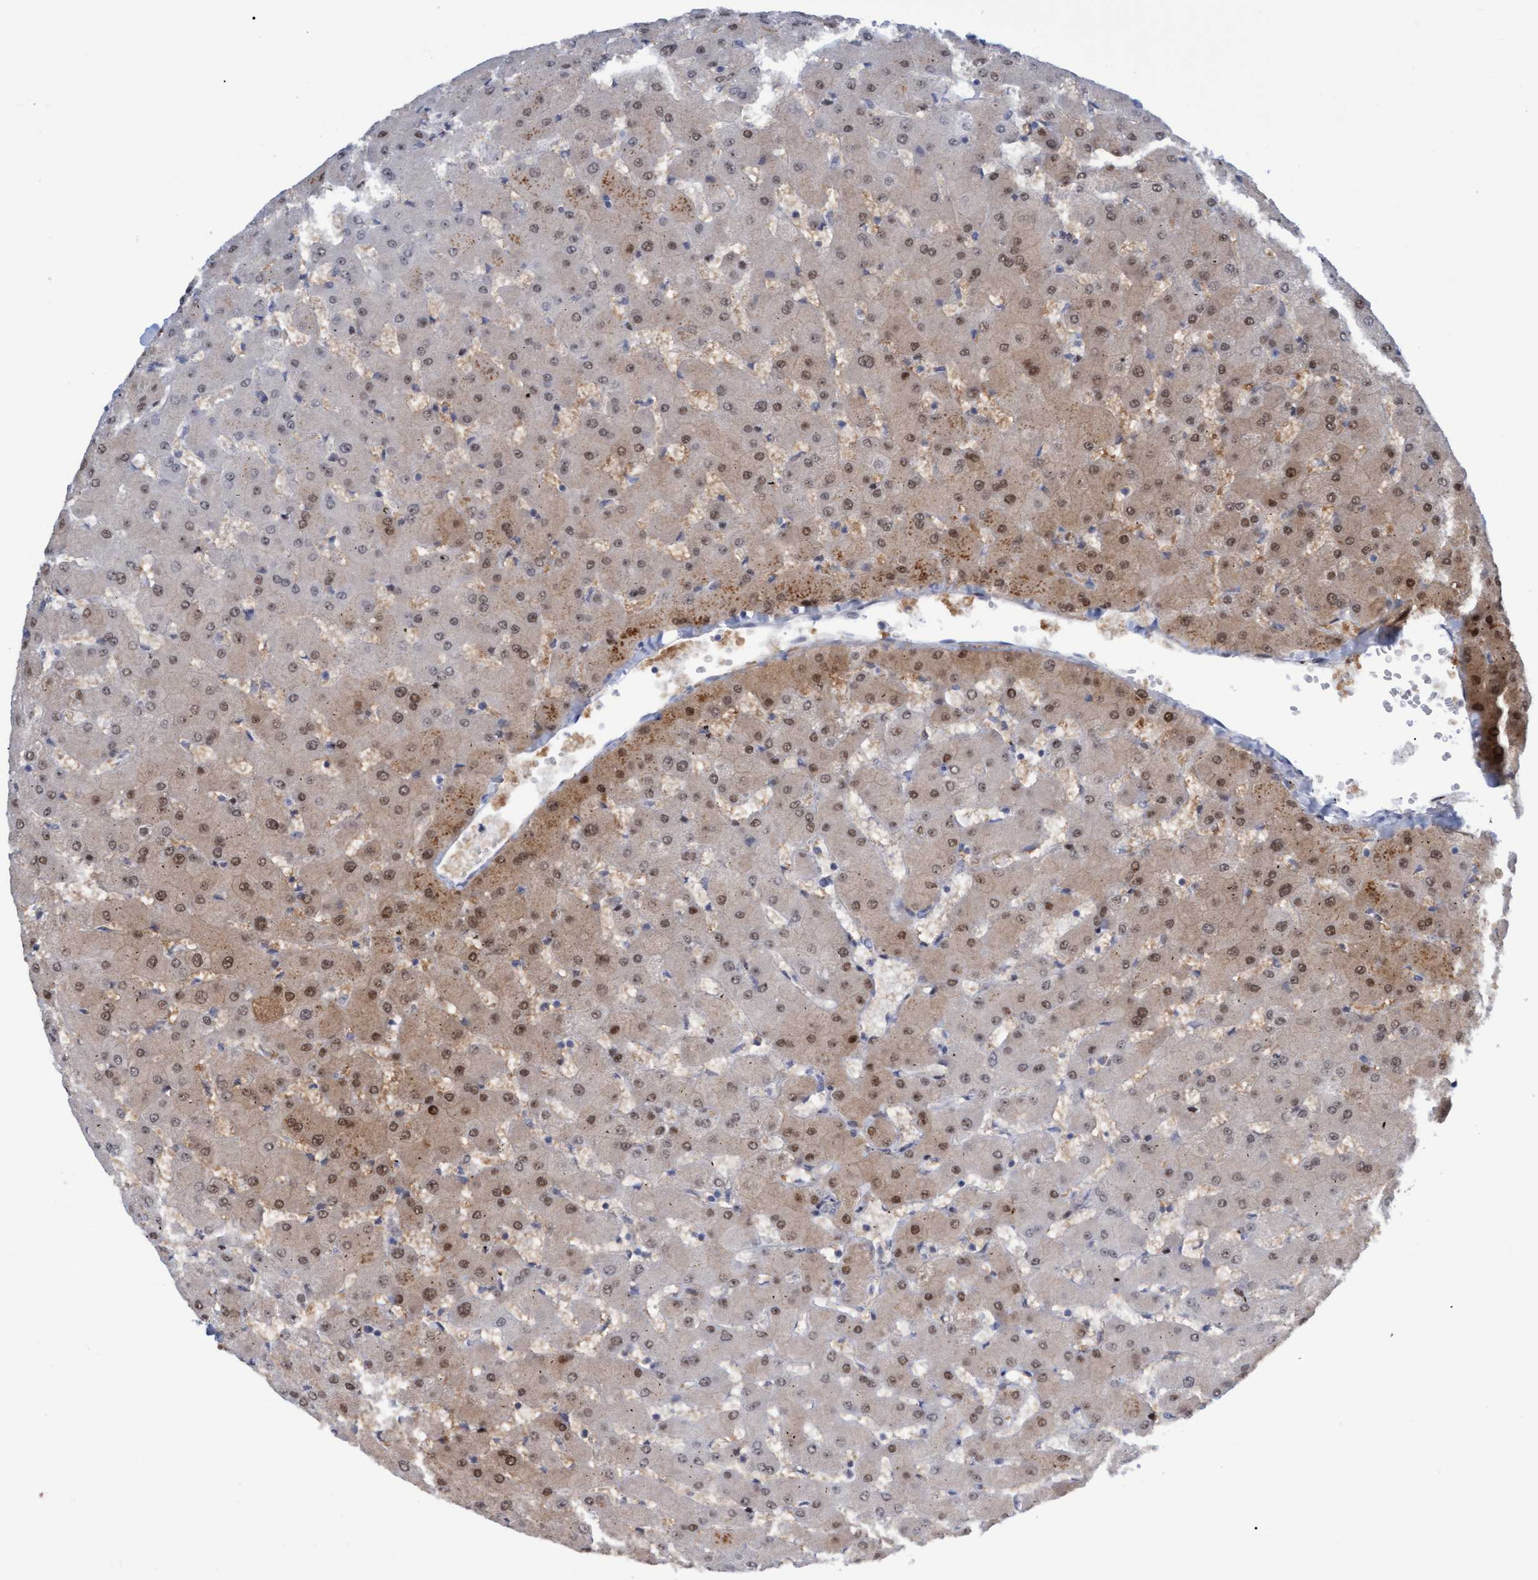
{"staining": {"intensity": "weak", "quantity": "<25%", "location": "cytoplasmic/membranous"}, "tissue": "liver", "cell_type": "Cholangiocytes", "image_type": "normal", "snomed": [{"axis": "morphology", "description": "Normal tissue, NOS"}, {"axis": "topography", "description": "Liver"}], "caption": "DAB immunohistochemical staining of unremarkable human liver demonstrates no significant expression in cholangiocytes.", "gene": "PINX1", "patient": {"sex": "female", "age": 63}}